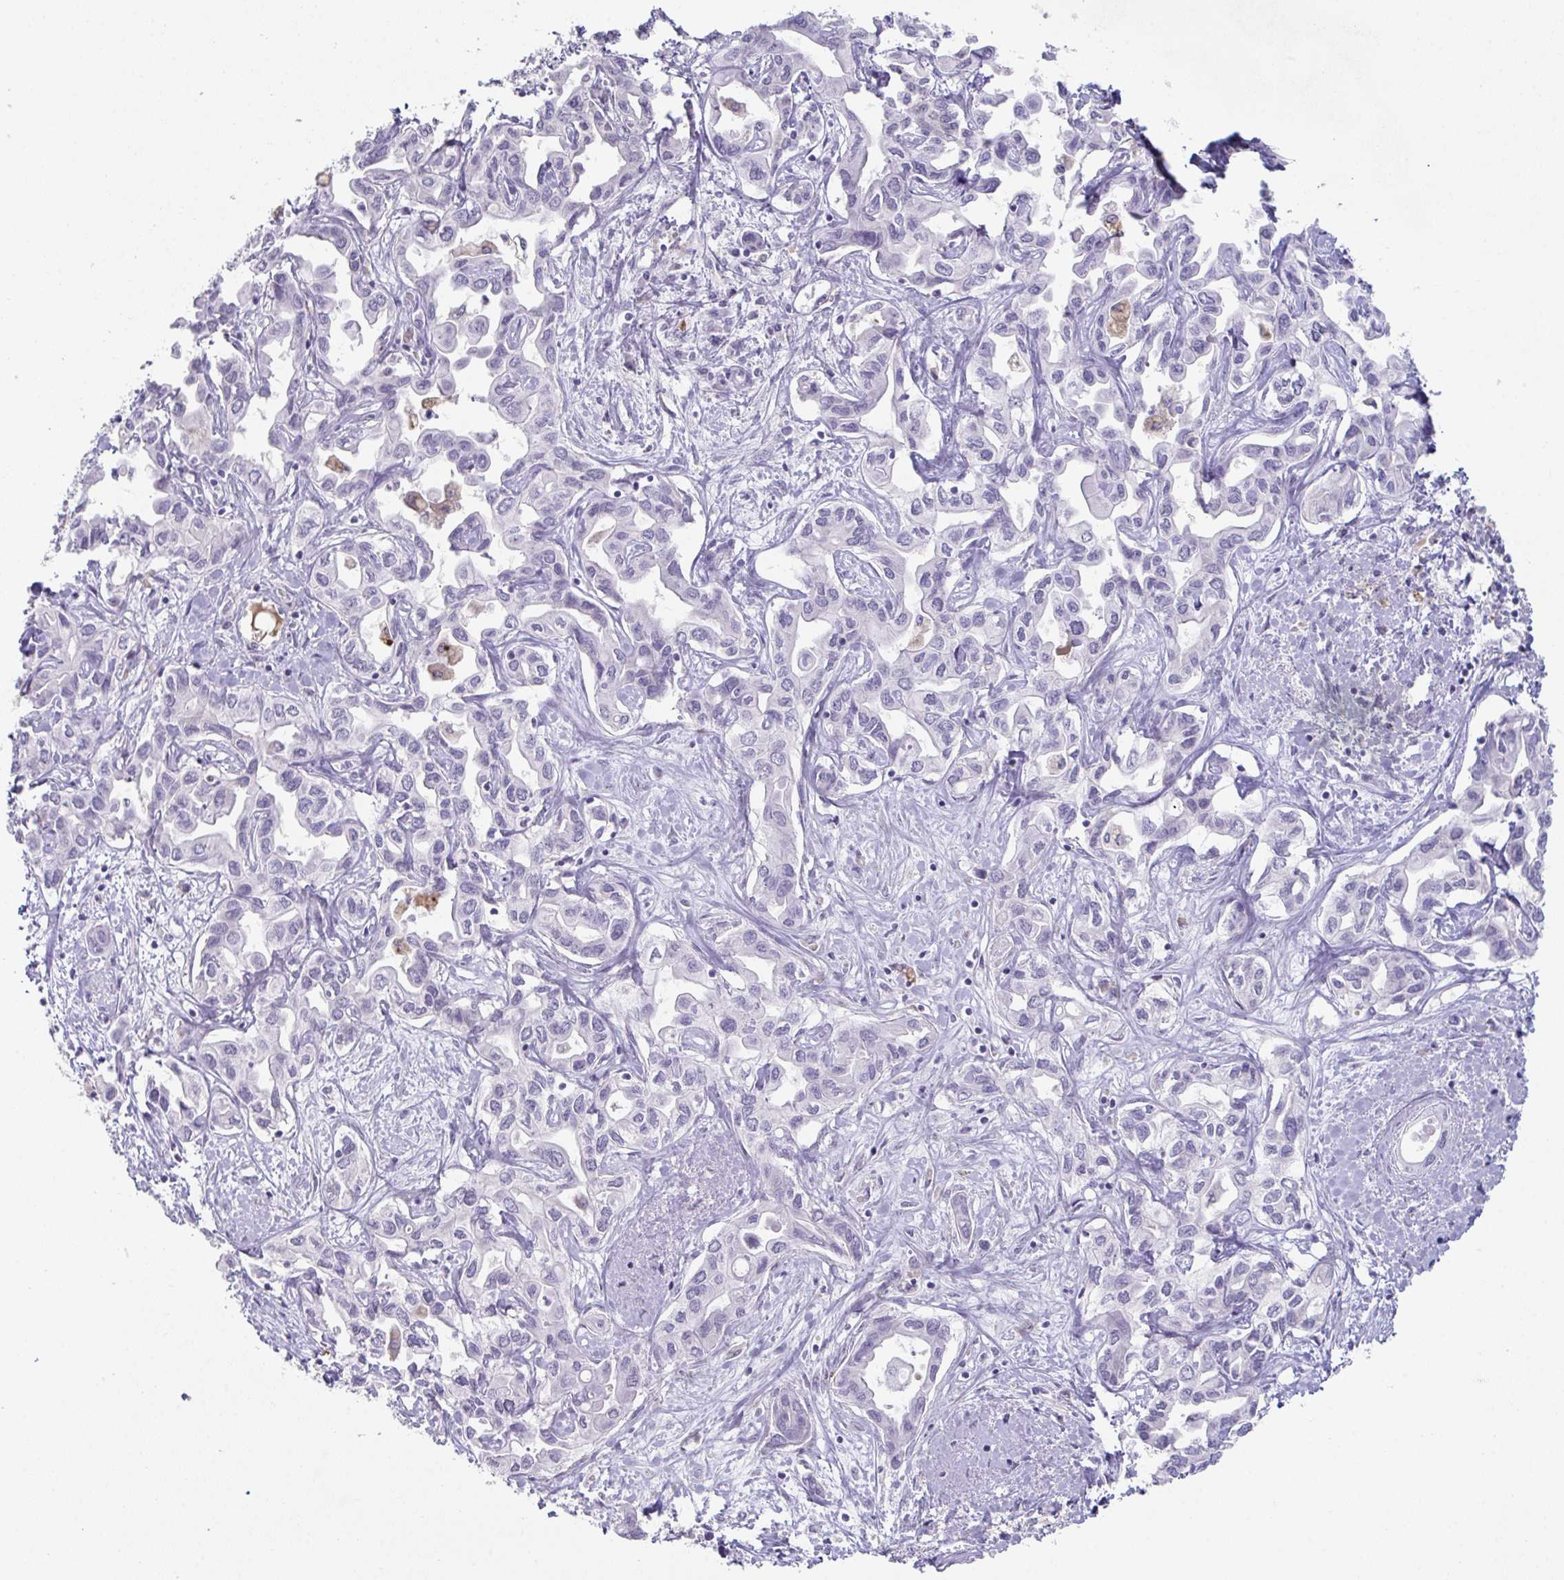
{"staining": {"intensity": "negative", "quantity": "none", "location": "none"}, "tissue": "liver cancer", "cell_type": "Tumor cells", "image_type": "cancer", "snomed": [{"axis": "morphology", "description": "Cholangiocarcinoma"}, {"axis": "topography", "description": "Liver"}], "caption": "The IHC image has no significant staining in tumor cells of liver cholangiocarcinoma tissue.", "gene": "ADAM21", "patient": {"sex": "female", "age": 64}}